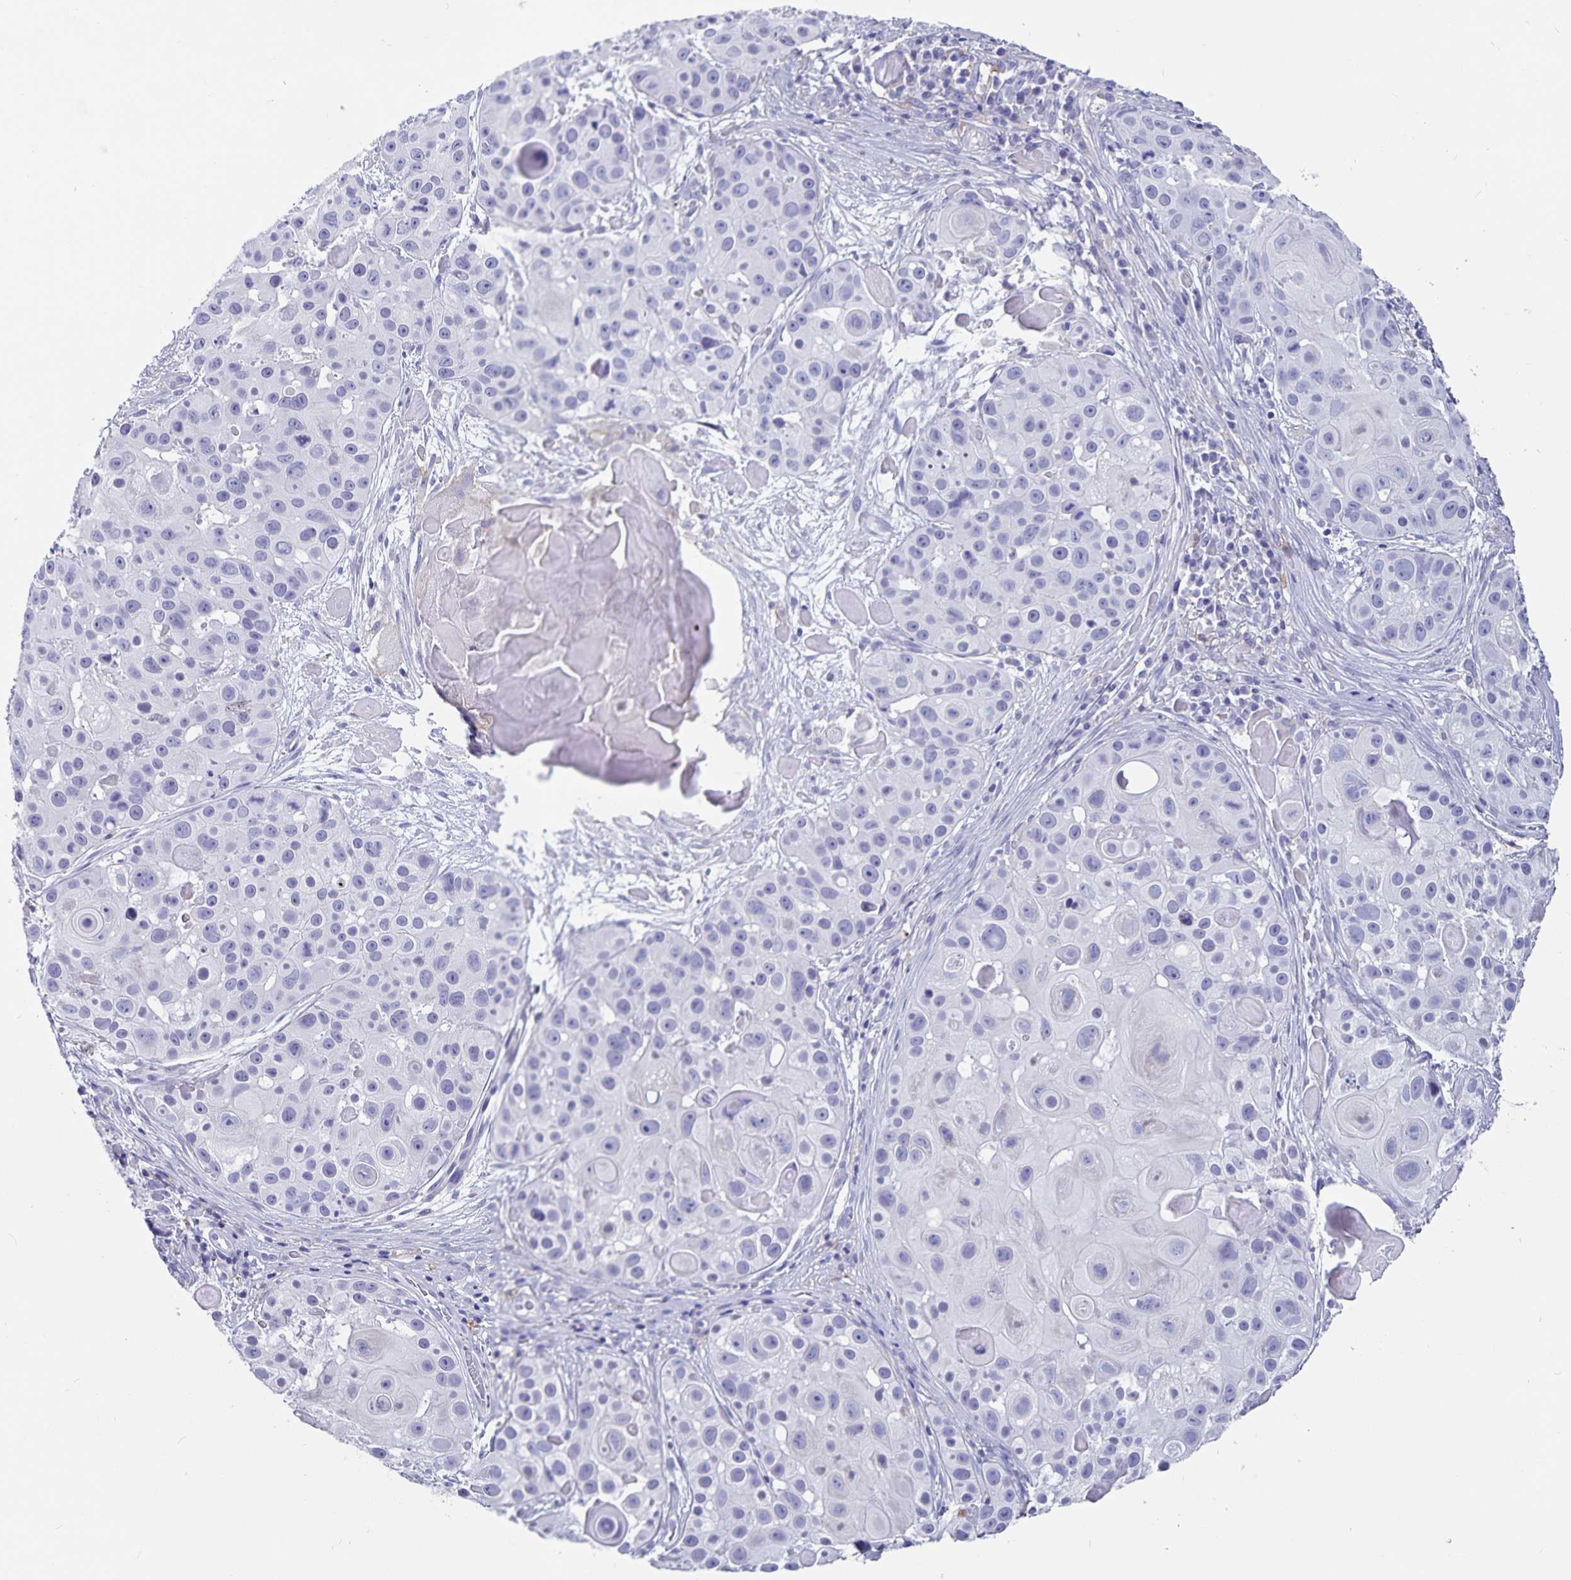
{"staining": {"intensity": "negative", "quantity": "none", "location": "none"}, "tissue": "skin cancer", "cell_type": "Tumor cells", "image_type": "cancer", "snomed": [{"axis": "morphology", "description": "Squamous cell carcinoma, NOS"}, {"axis": "topography", "description": "Skin"}], "caption": "This is a photomicrograph of IHC staining of skin cancer (squamous cell carcinoma), which shows no expression in tumor cells.", "gene": "PLAC1", "patient": {"sex": "male", "age": 92}}